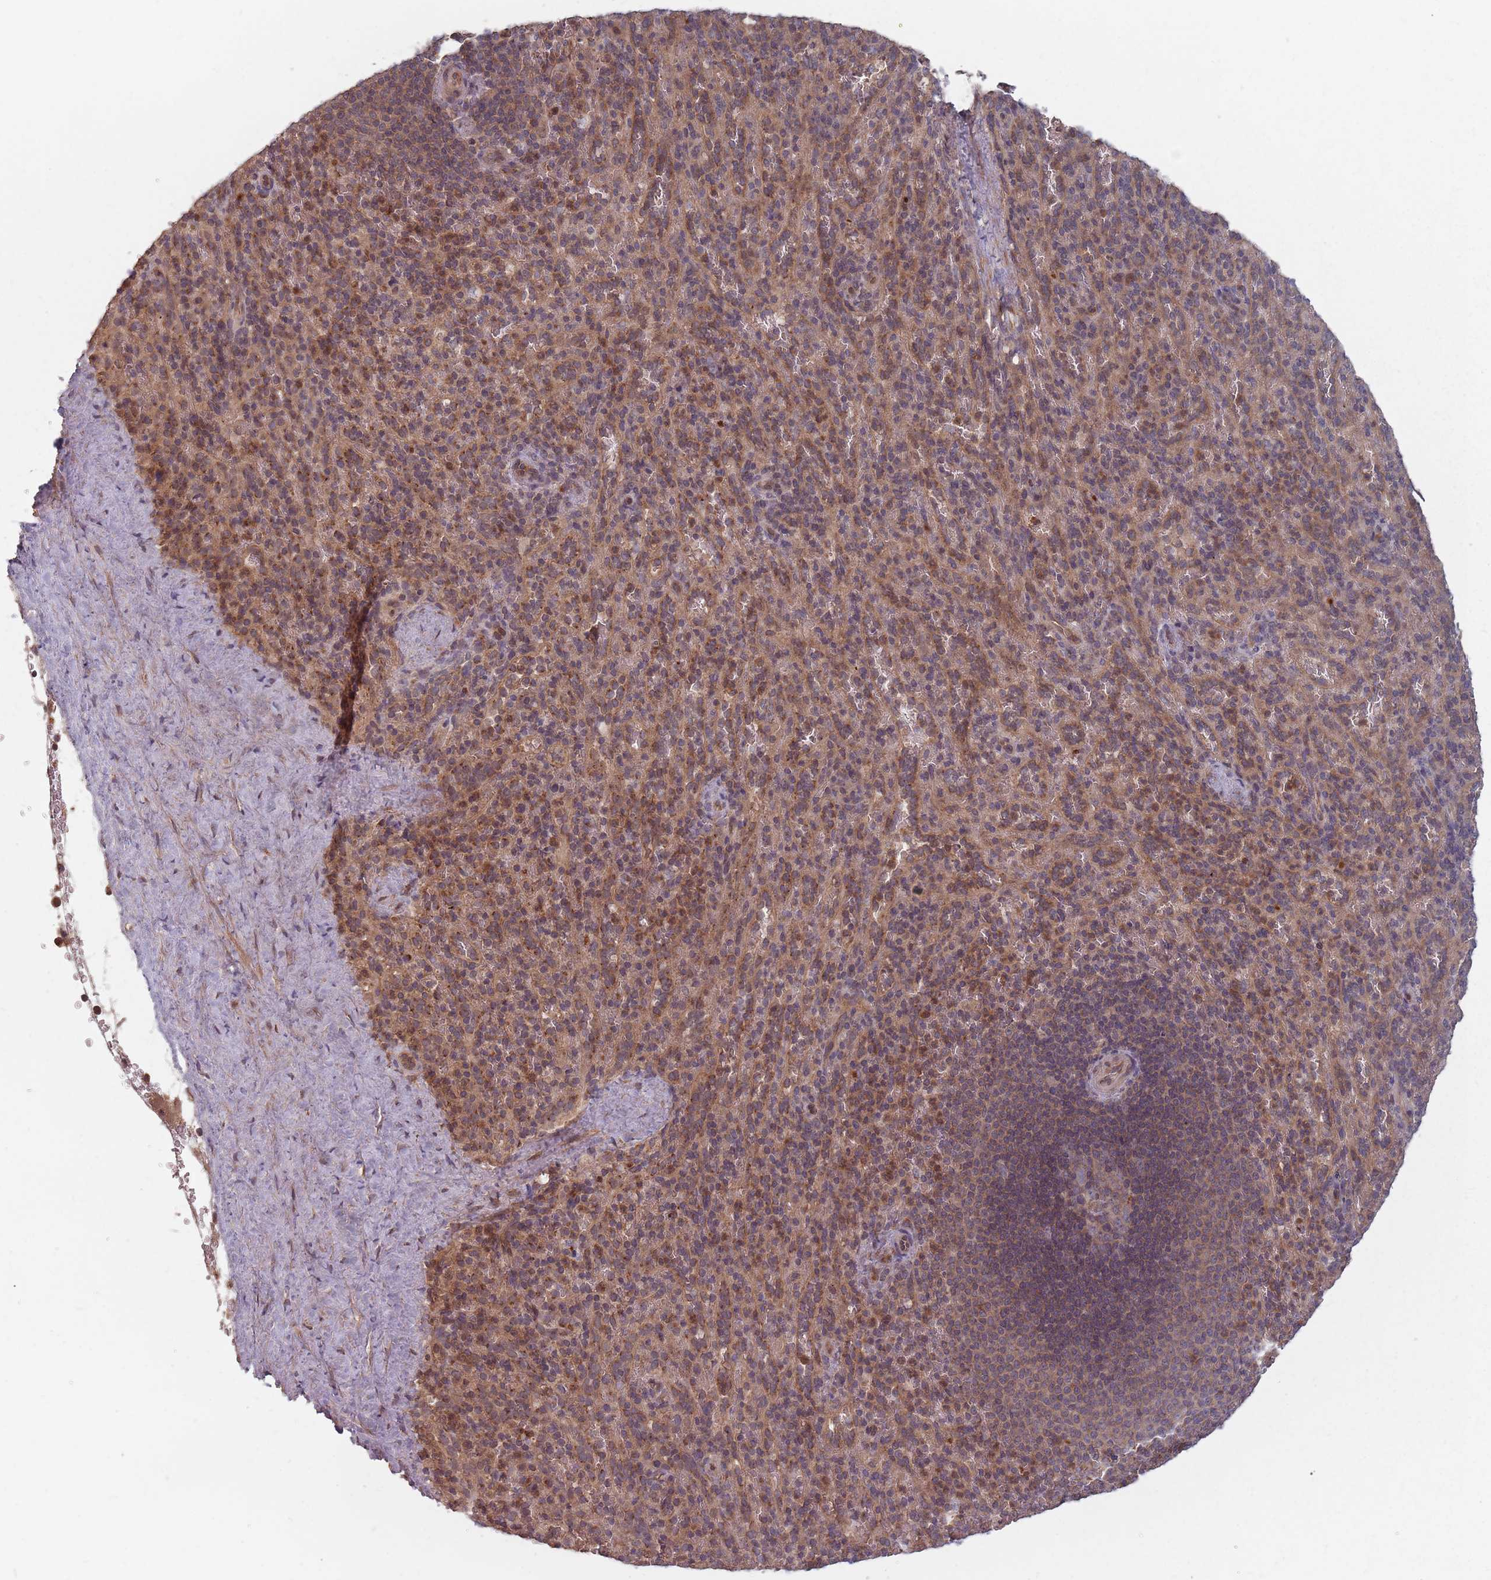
{"staining": {"intensity": "moderate", "quantity": "<25%", "location": "cytoplasmic/membranous"}, "tissue": "spleen", "cell_type": "Cells in red pulp", "image_type": "normal", "snomed": [{"axis": "morphology", "description": "Normal tissue, NOS"}, {"axis": "topography", "description": "Spleen"}], "caption": "Moderate cytoplasmic/membranous expression for a protein is present in about <25% of cells in red pulp of normal spleen using IHC.", "gene": "C3orf14", "patient": {"sex": "female", "age": 21}}